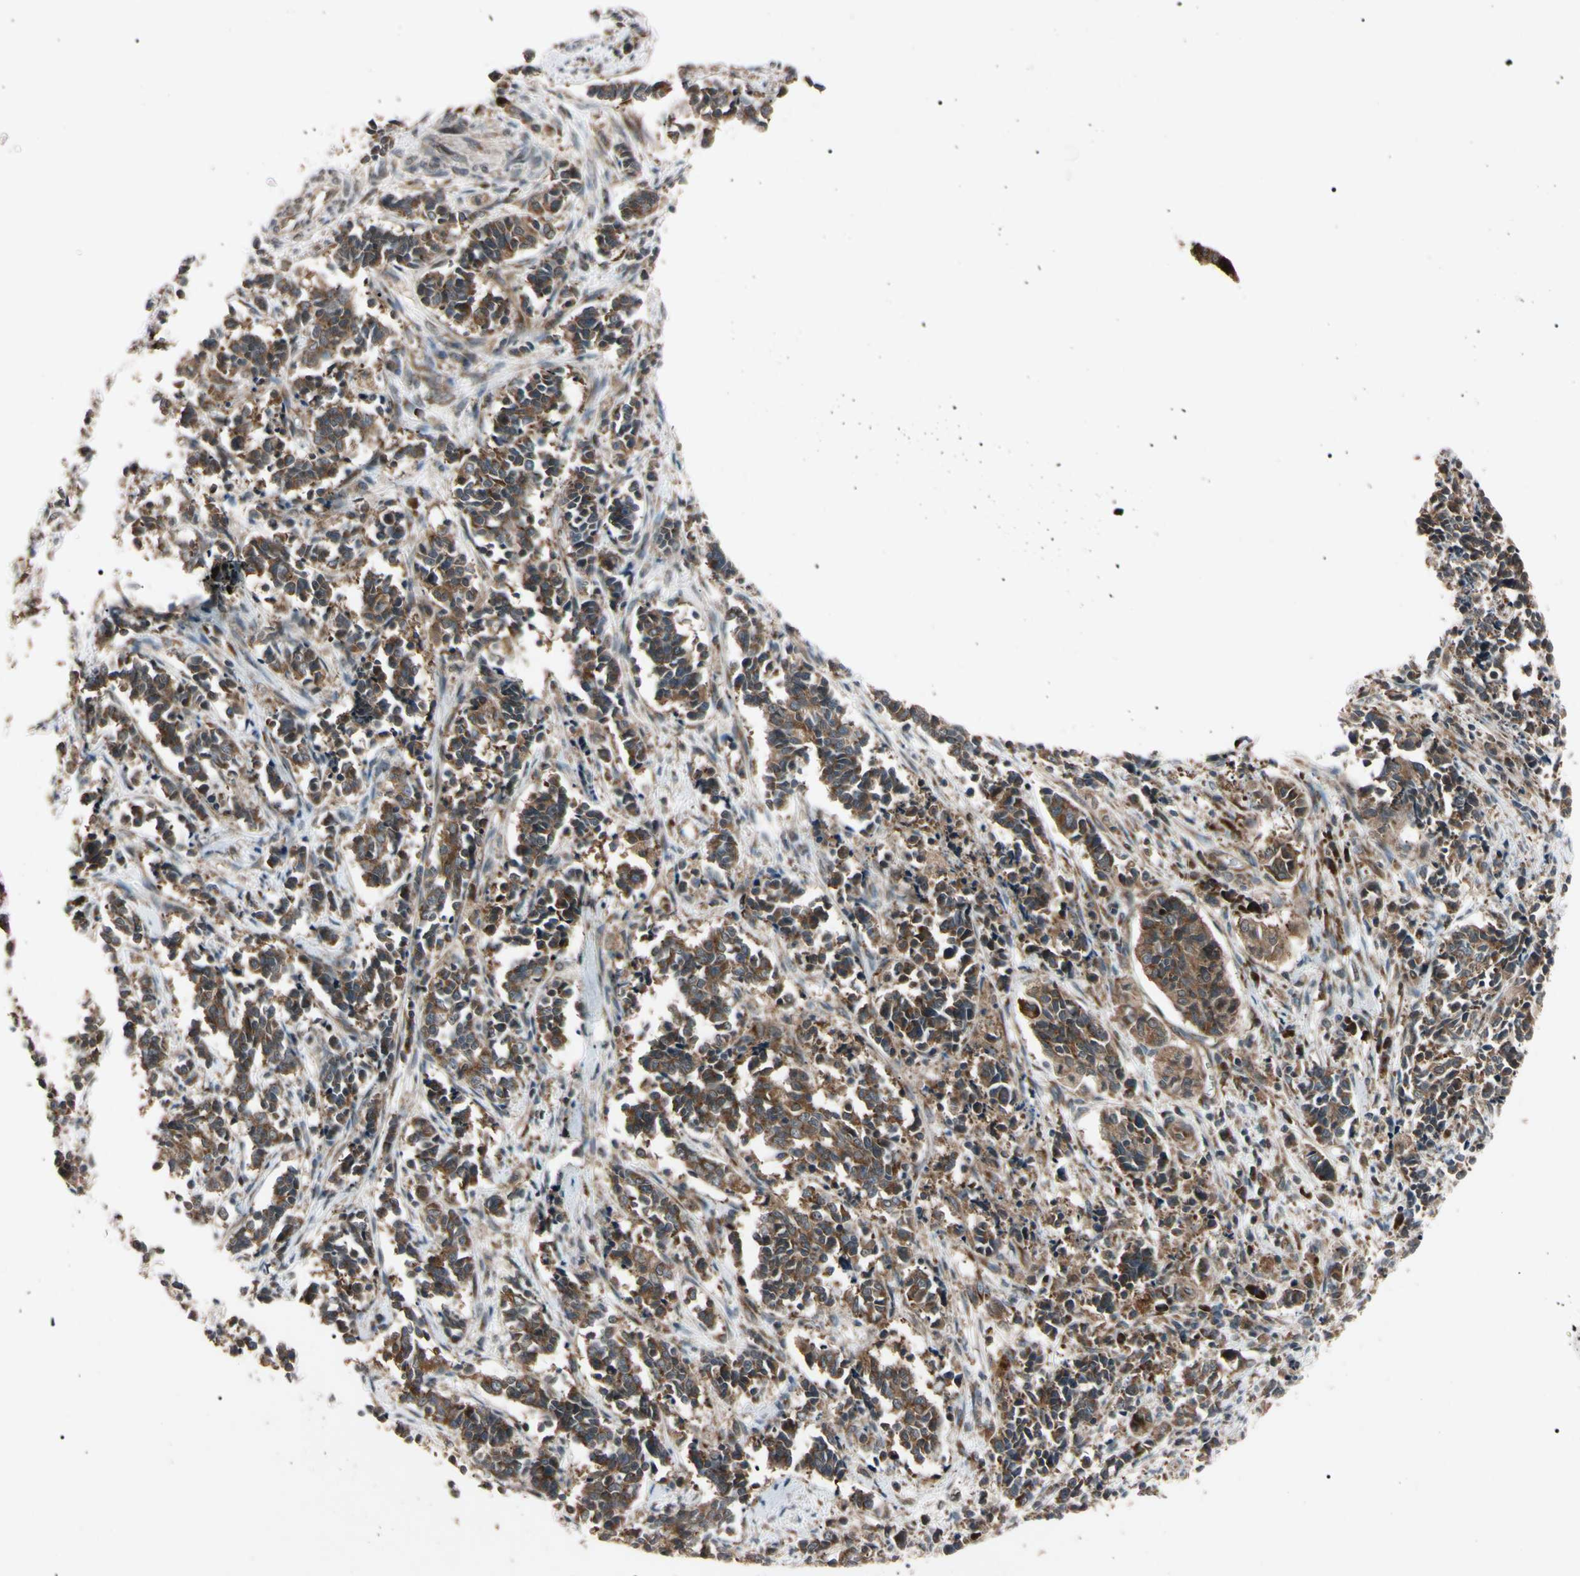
{"staining": {"intensity": "strong", "quantity": ">75%", "location": "cytoplasmic/membranous"}, "tissue": "cervical cancer", "cell_type": "Tumor cells", "image_type": "cancer", "snomed": [{"axis": "morphology", "description": "Normal tissue, NOS"}, {"axis": "morphology", "description": "Squamous cell carcinoma, NOS"}, {"axis": "topography", "description": "Cervix"}], "caption": "Cervical cancer (squamous cell carcinoma) stained with DAB IHC displays high levels of strong cytoplasmic/membranous positivity in approximately >75% of tumor cells.", "gene": "GUCY1B1", "patient": {"sex": "female", "age": 35}}